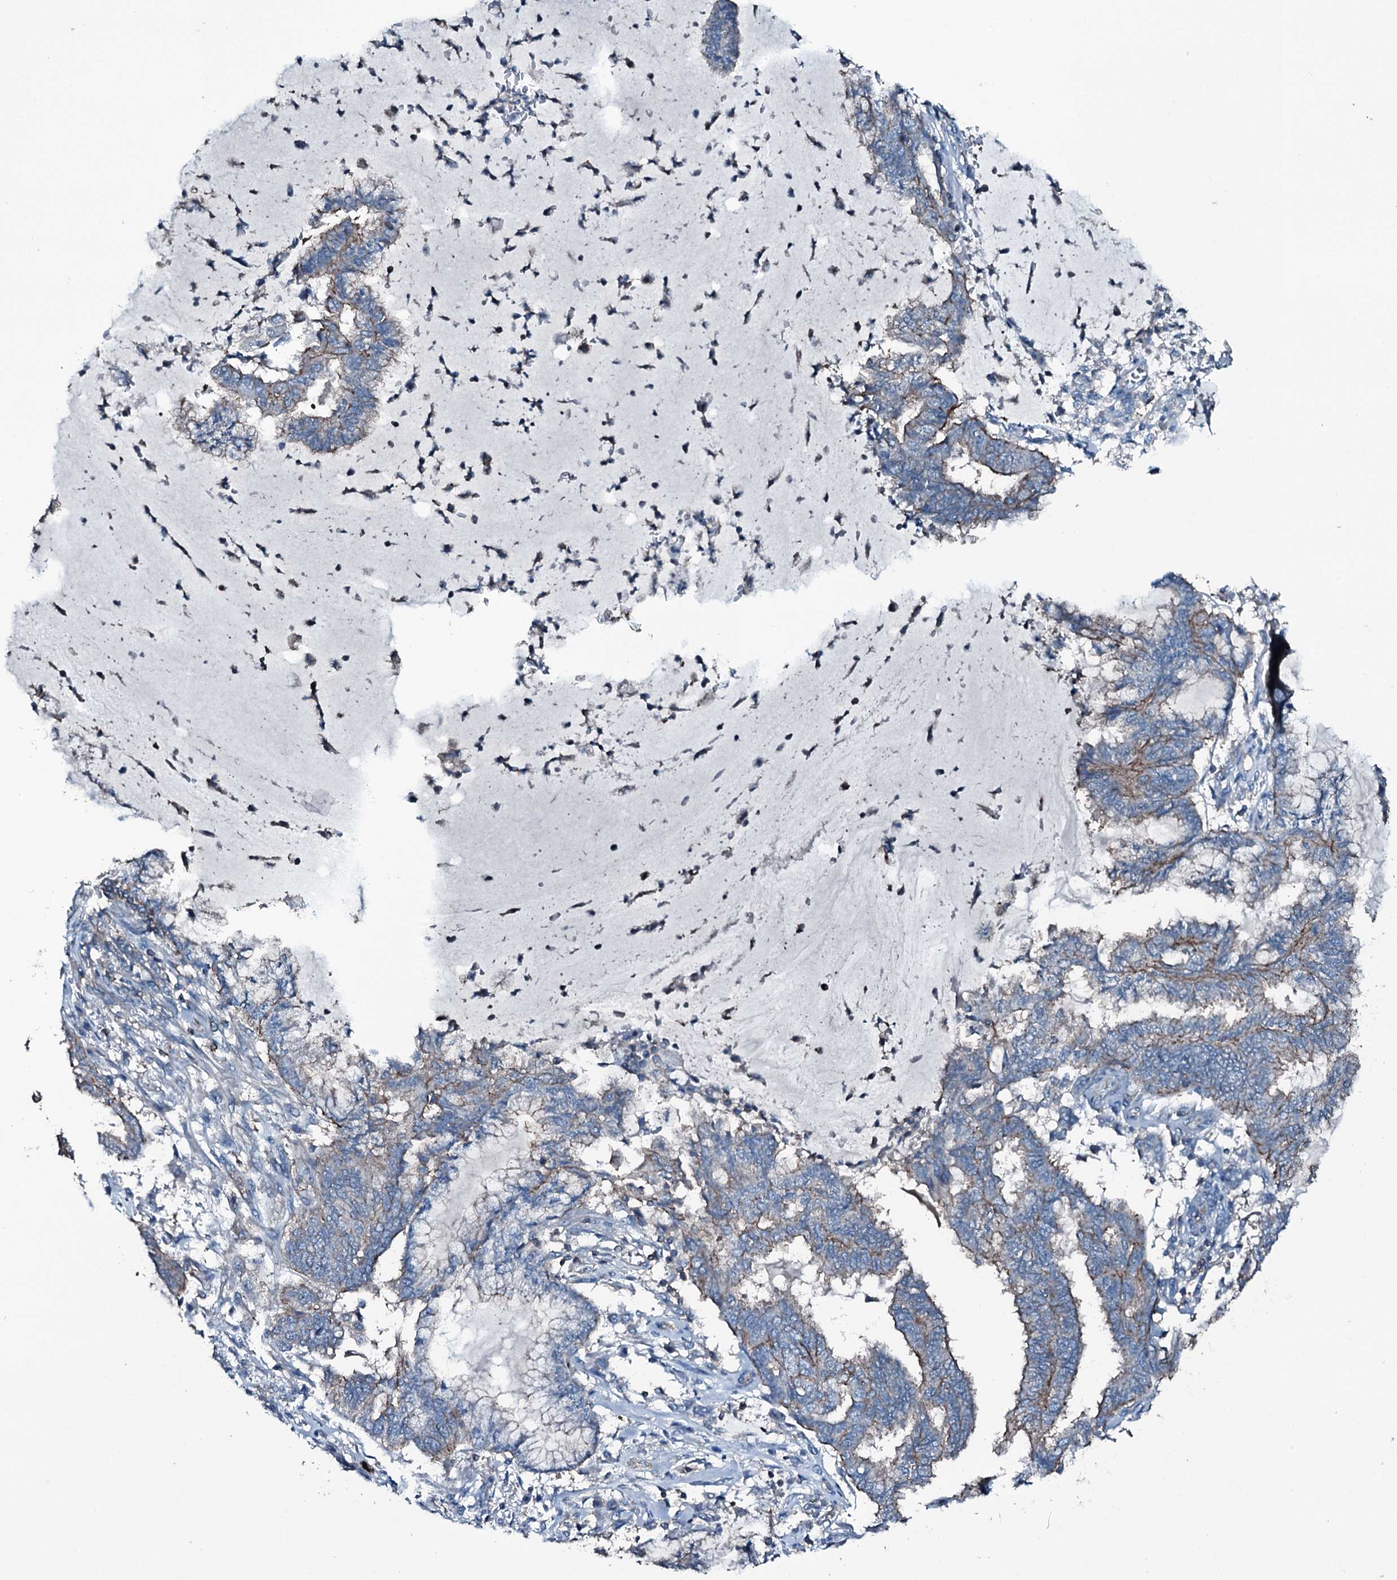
{"staining": {"intensity": "moderate", "quantity": "<25%", "location": "cytoplasmic/membranous"}, "tissue": "endometrial cancer", "cell_type": "Tumor cells", "image_type": "cancer", "snomed": [{"axis": "morphology", "description": "Adenocarcinoma, NOS"}, {"axis": "topography", "description": "Endometrium"}], "caption": "A low amount of moderate cytoplasmic/membranous staining is identified in about <25% of tumor cells in endometrial adenocarcinoma tissue.", "gene": "SLC25A38", "patient": {"sex": "female", "age": 86}}